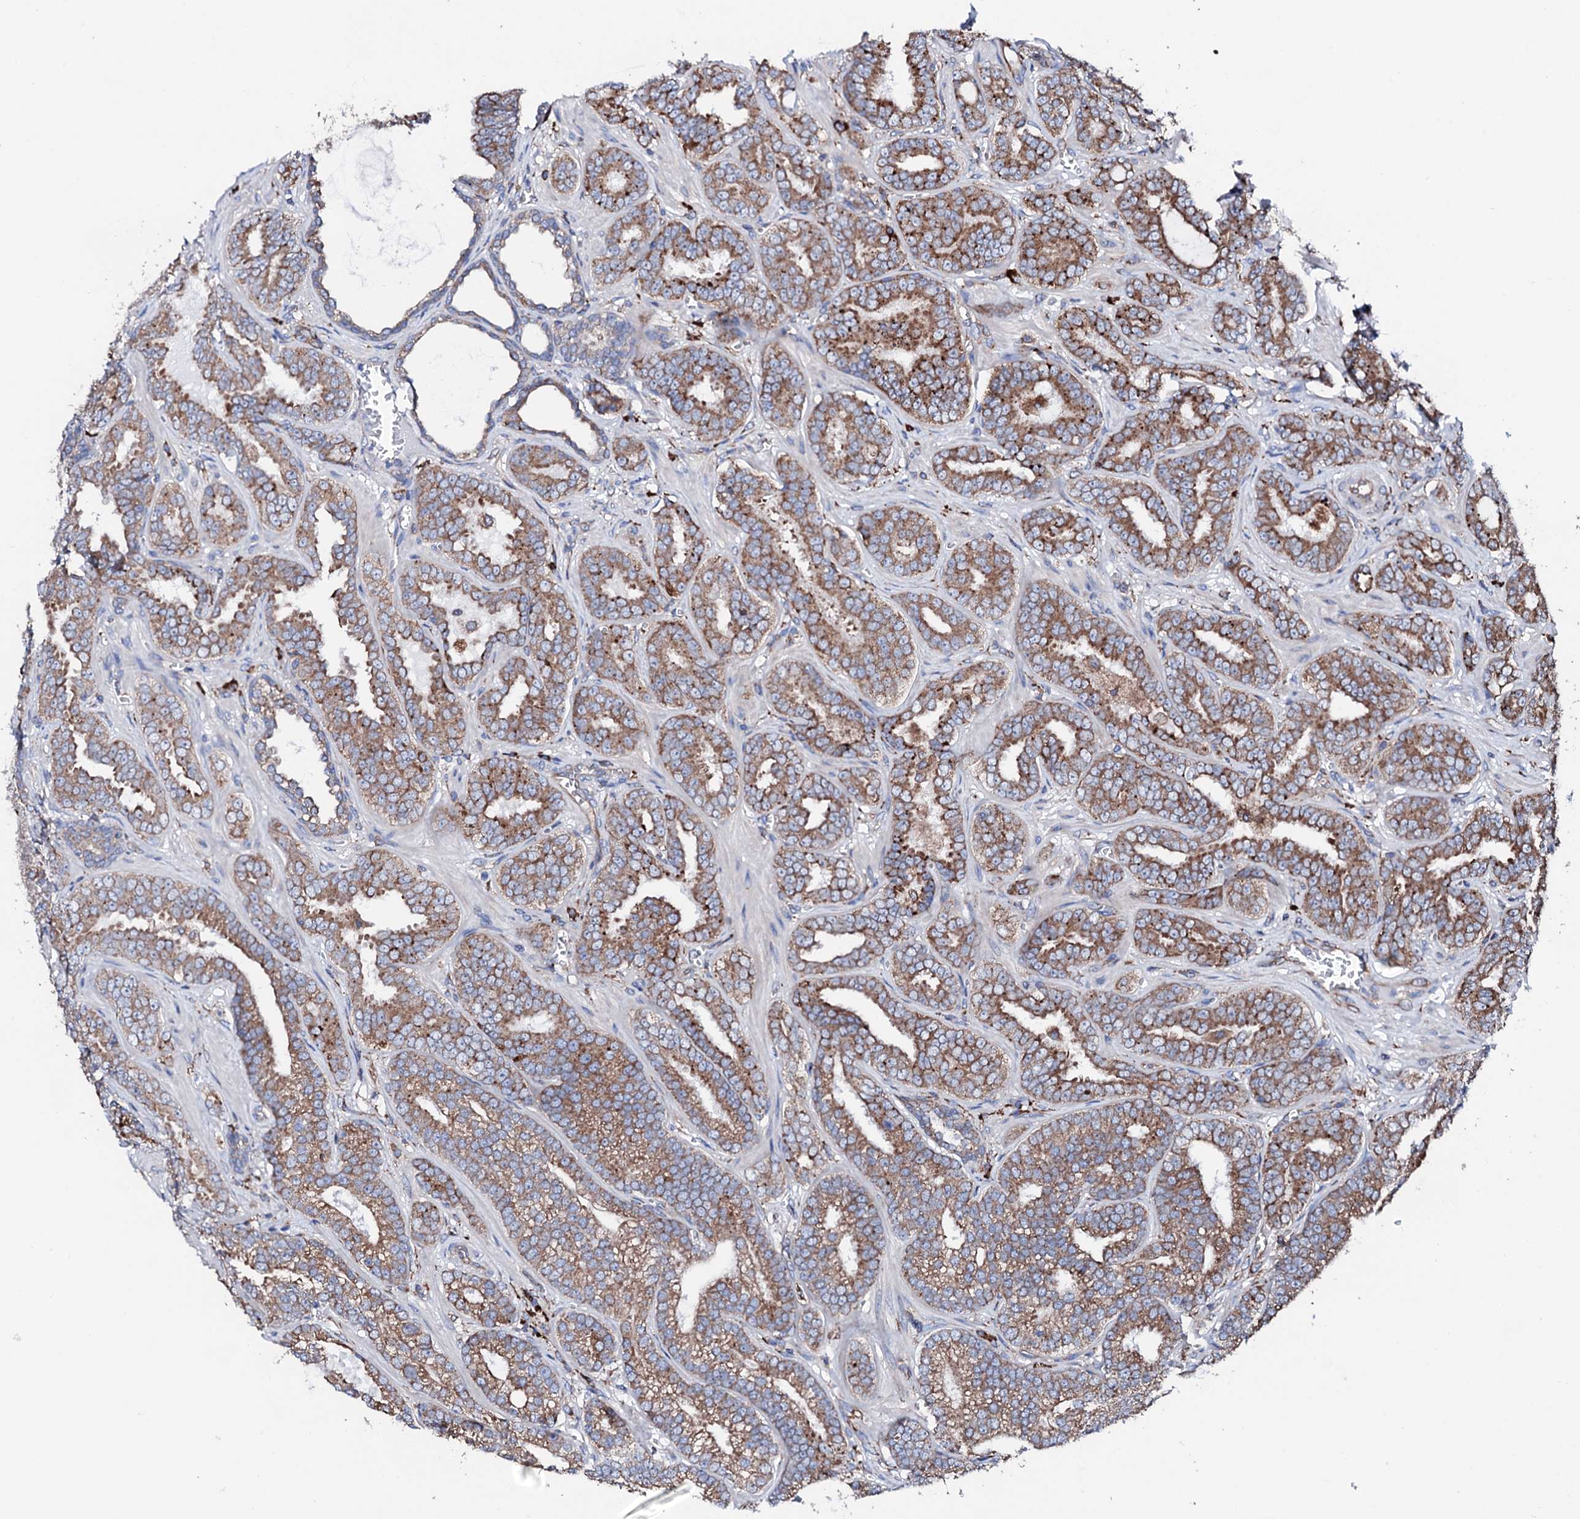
{"staining": {"intensity": "moderate", "quantity": ">75%", "location": "cytoplasmic/membranous"}, "tissue": "prostate cancer", "cell_type": "Tumor cells", "image_type": "cancer", "snomed": [{"axis": "morphology", "description": "Adenocarcinoma, High grade"}, {"axis": "topography", "description": "Prostate and seminal vesicle, NOS"}], "caption": "Immunohistochemical staining of human prostate cancer (adenocarcinoma (high-grade)) exhibits moderate cytoplasmic/membranous protein positivity in about >75% of tumor cells.", "gene": "AMDHD1", "patient": {"sex": "male", "age": 67}}